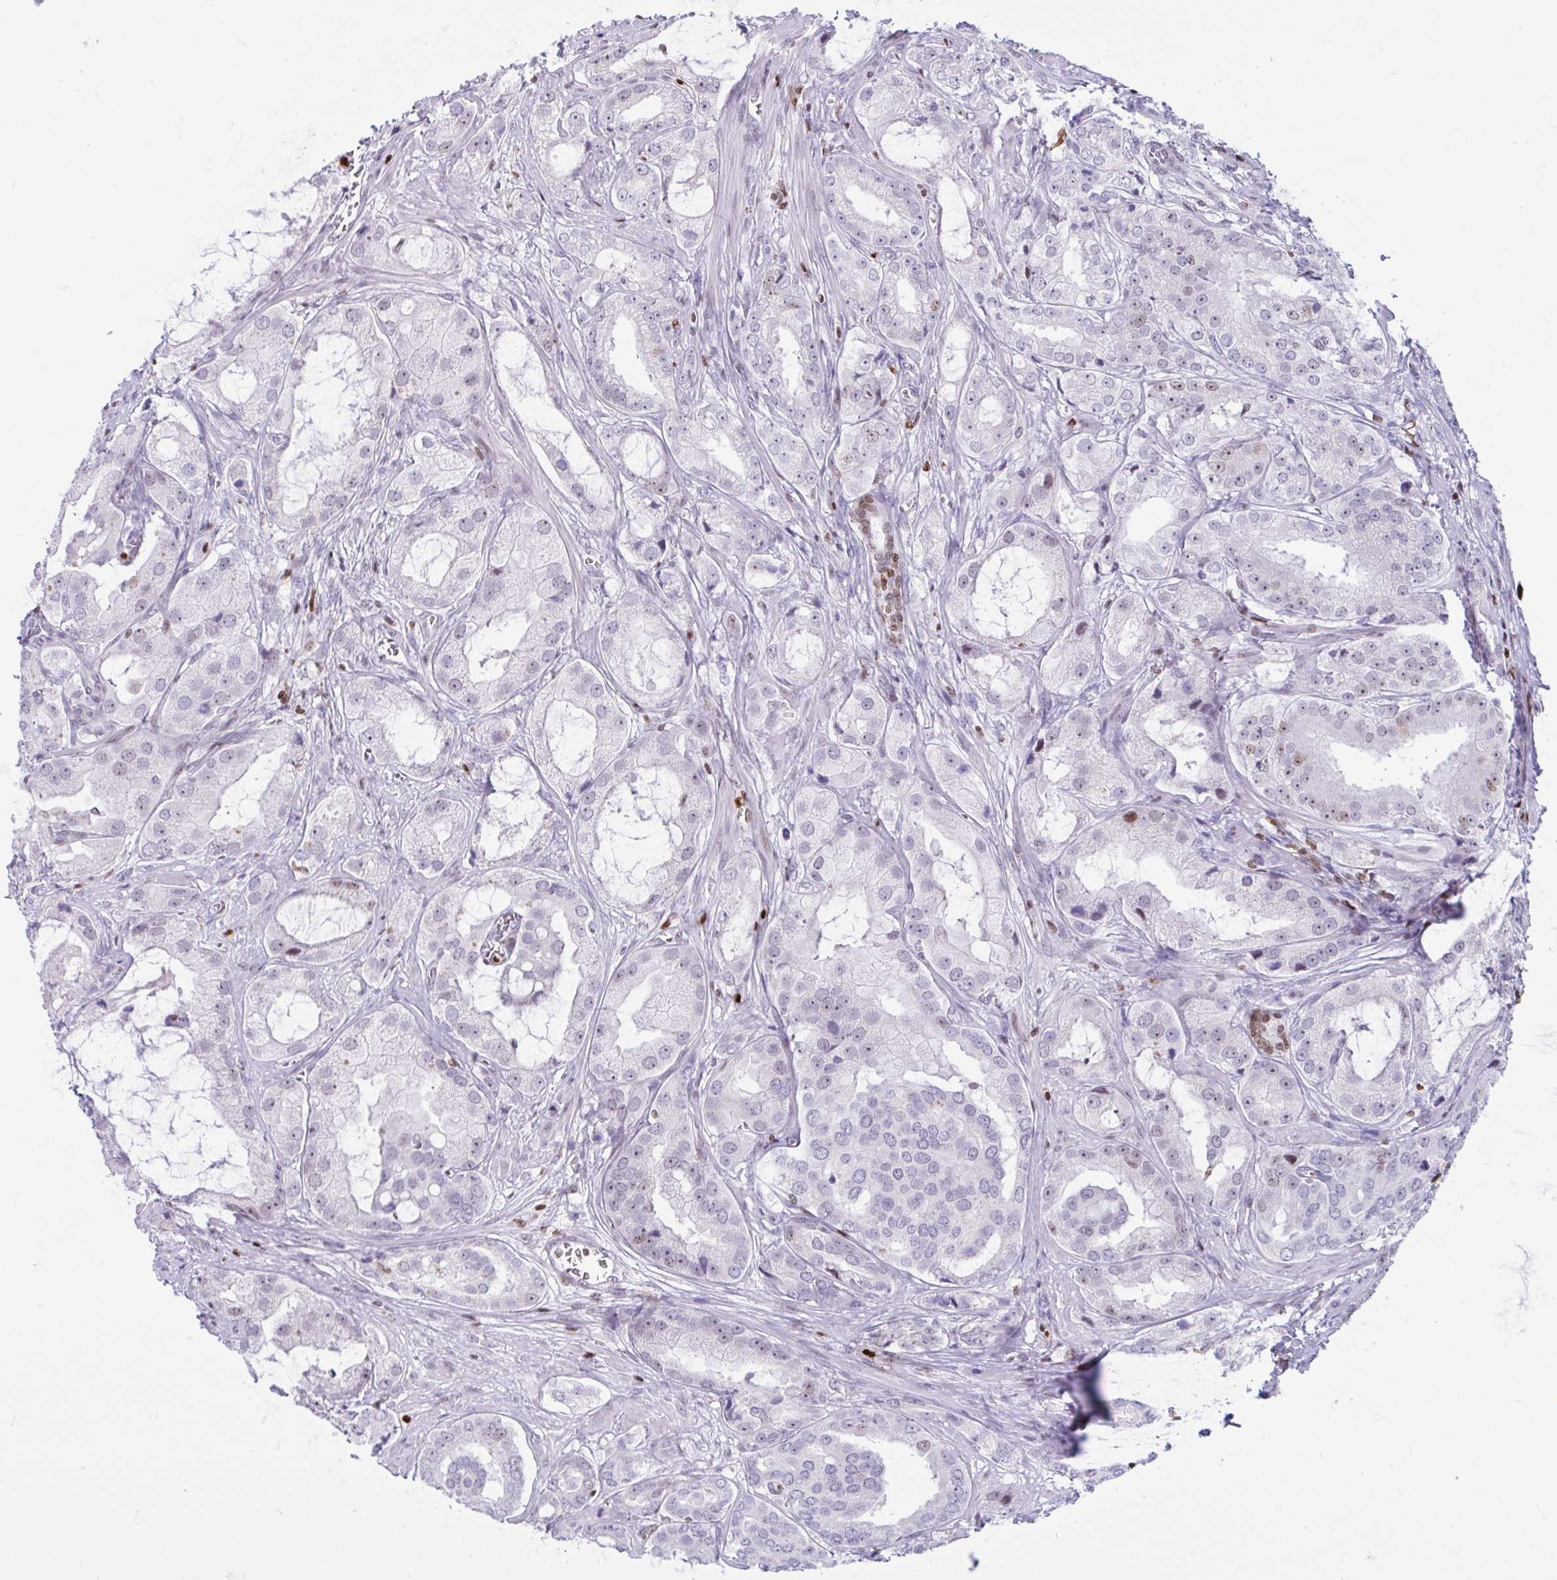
{"staining": {"intensity": "negative", "quantity": "none", "location": "none"}, "tissue": "prostate cancer", "cell_type": "Tumor cells", "image_type": "cancer", "snomed": [{"axis": "morphology", "description": "Adenocarcinoma, High grade"}, {"axis": "topography", "description": "Prostate"}], "caption": "This is an IHC photomicrograph of prostate high-grade adenocarcinoma. There is no staining in tumor cells.", "gene": "HMGB2", "patient": {"sex": "male", "age": 64}}